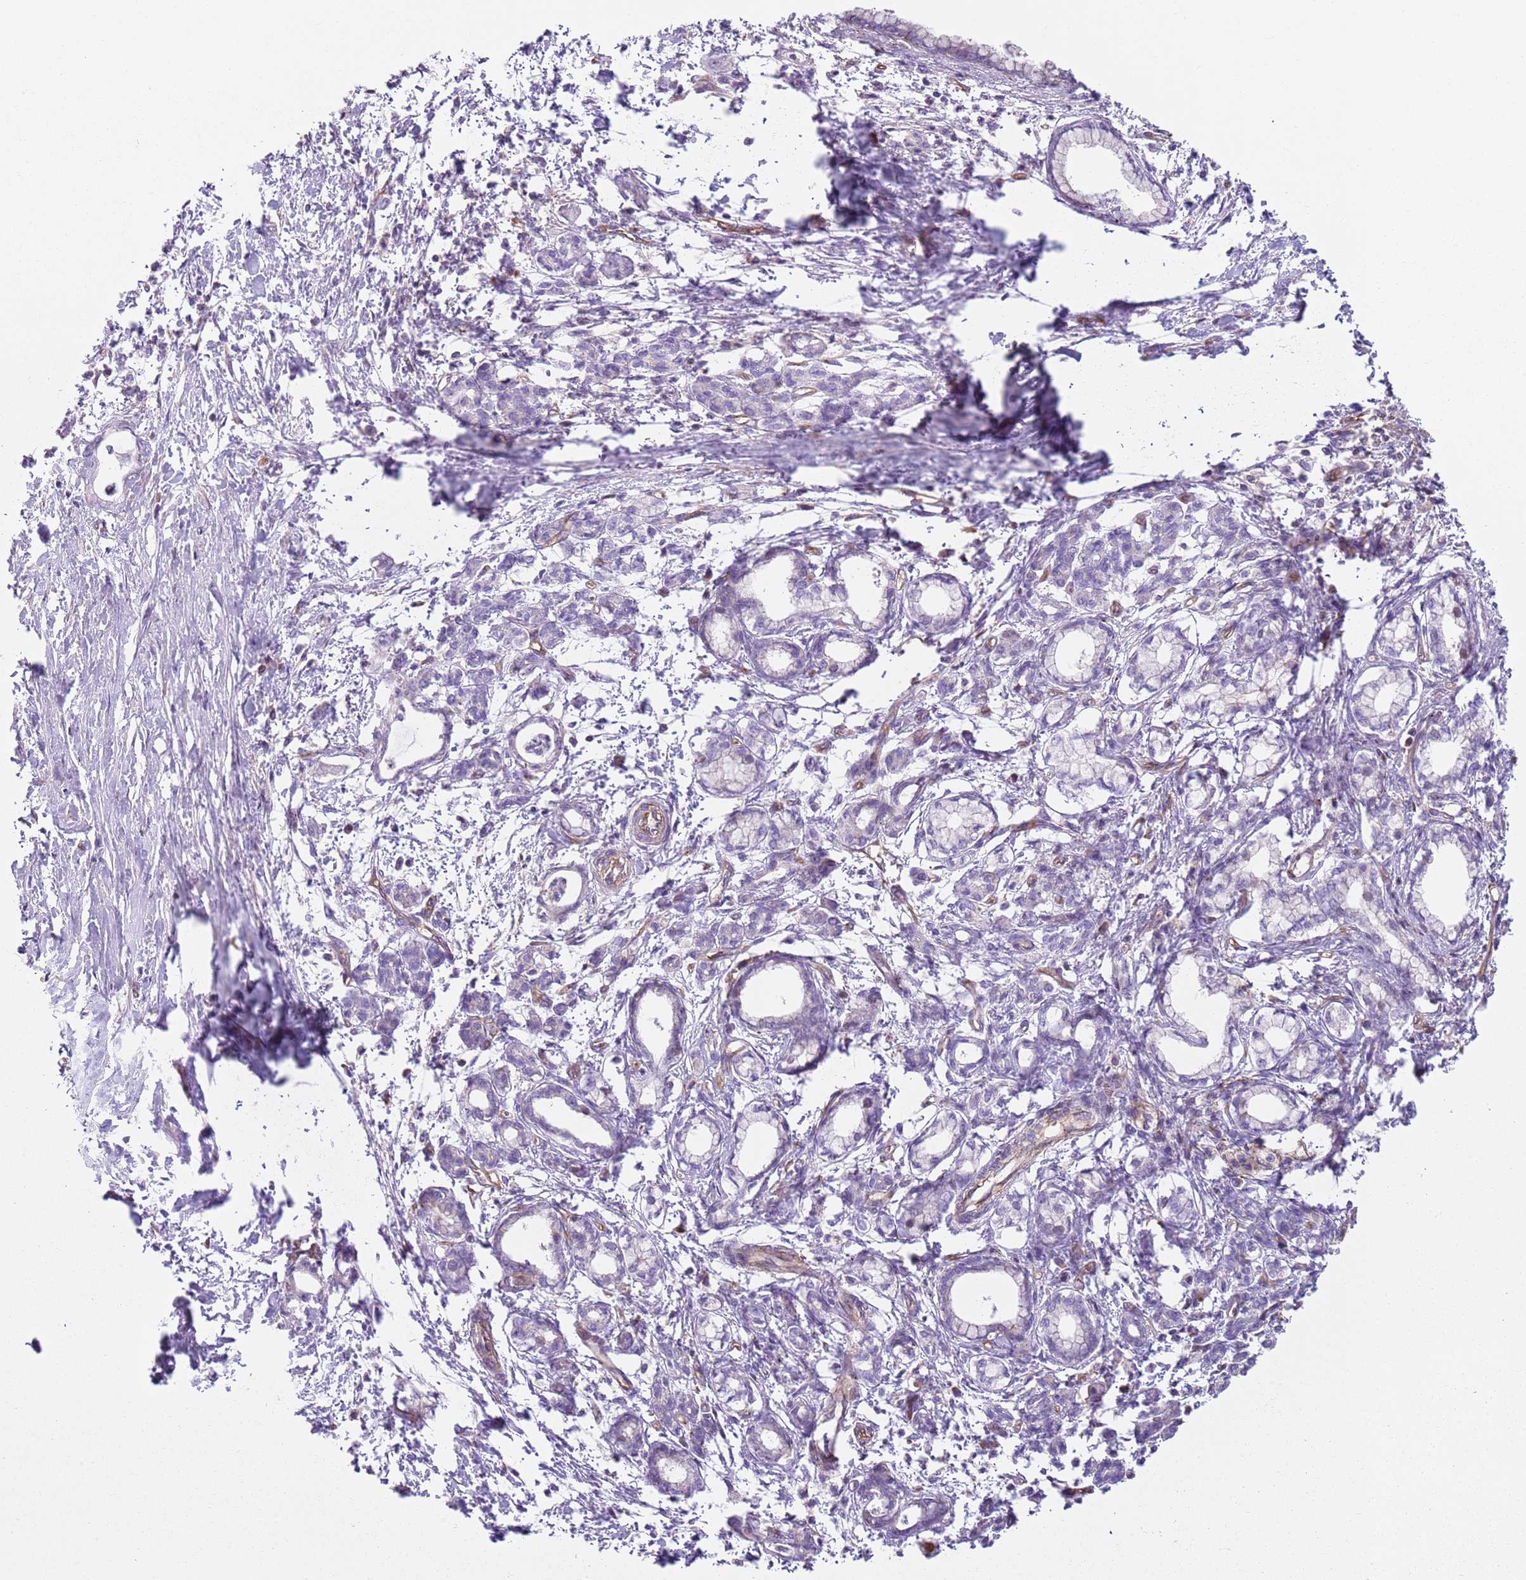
{"staining": {"intensity": "negative", "quantity": "none", "location": "none"}, "tissue": "pancreatic cancer", "cell_type": "Tumor cells", "image_type": "cancer", "snomed": [{"axis": "morphology", "description": "Adenocarcinoma, NOS"}, {"axis": "topography", "description": "Pancreas"}], "caption": "A high-resolution photomicrograph shows IHC staining of adenocarcinoma (pancreatic), which demonstrates no significant expression in tumor cells.", "gene": "GNAI3", "patient": {"sex": "female", "age": 55}}